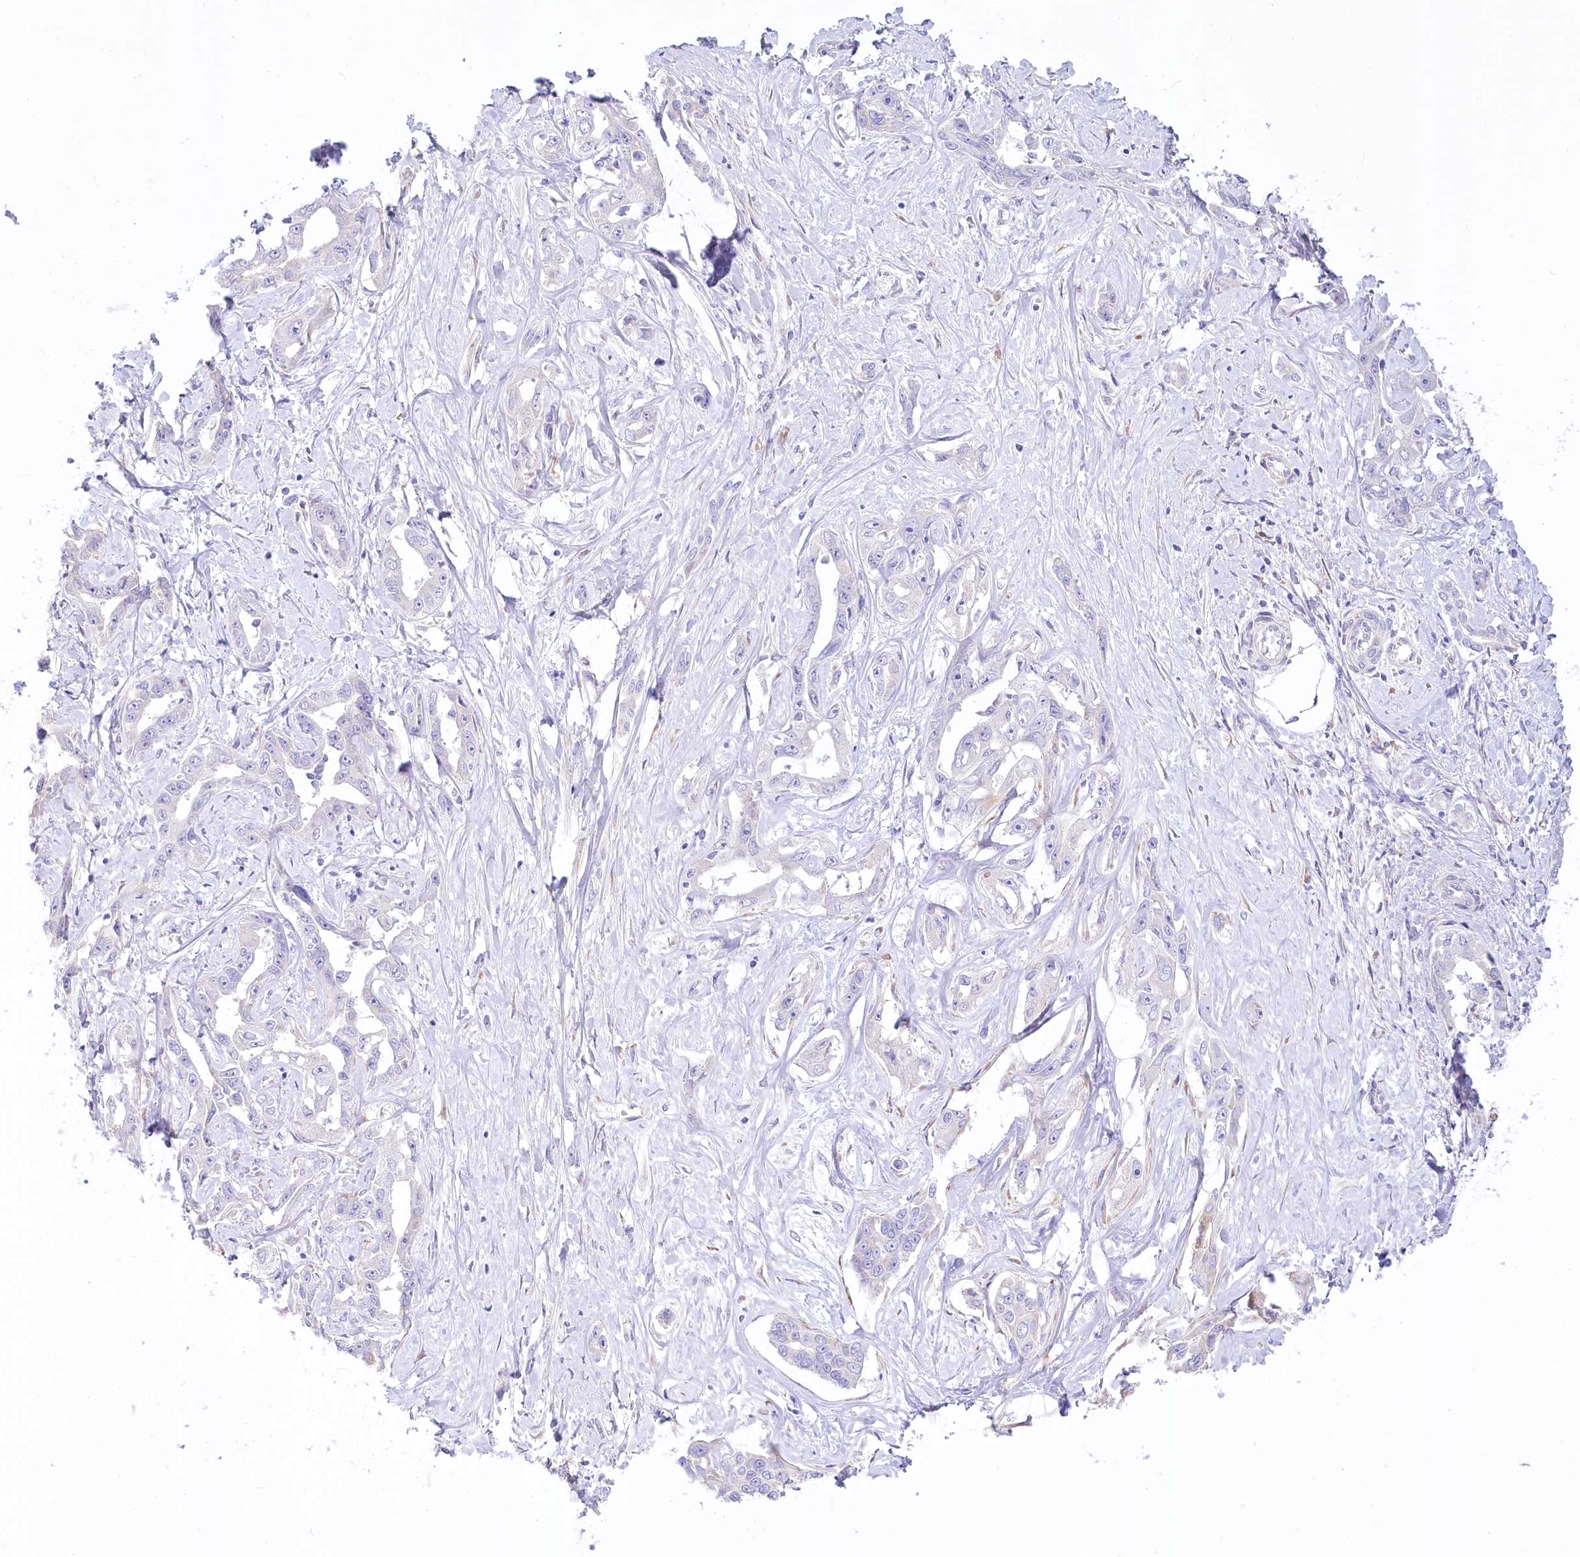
{"staining": {"intensity": "negative", "quantity": "none", "location": "none"}, "tissue": "liver cancer", "cell_type": "Tumor cells", "image_type": "cancer", "snomed": [{"axis": "morphology", "description": "Cholangiocarcinoma"}, {"axis": "topography", "description": "Liver"}], "caption": "Liver cancer was stained to show a protein in brown. There is no significant expression in tumor cells.", "gene": "STT3B", "patient": {"sex": "male", "age": 59}}